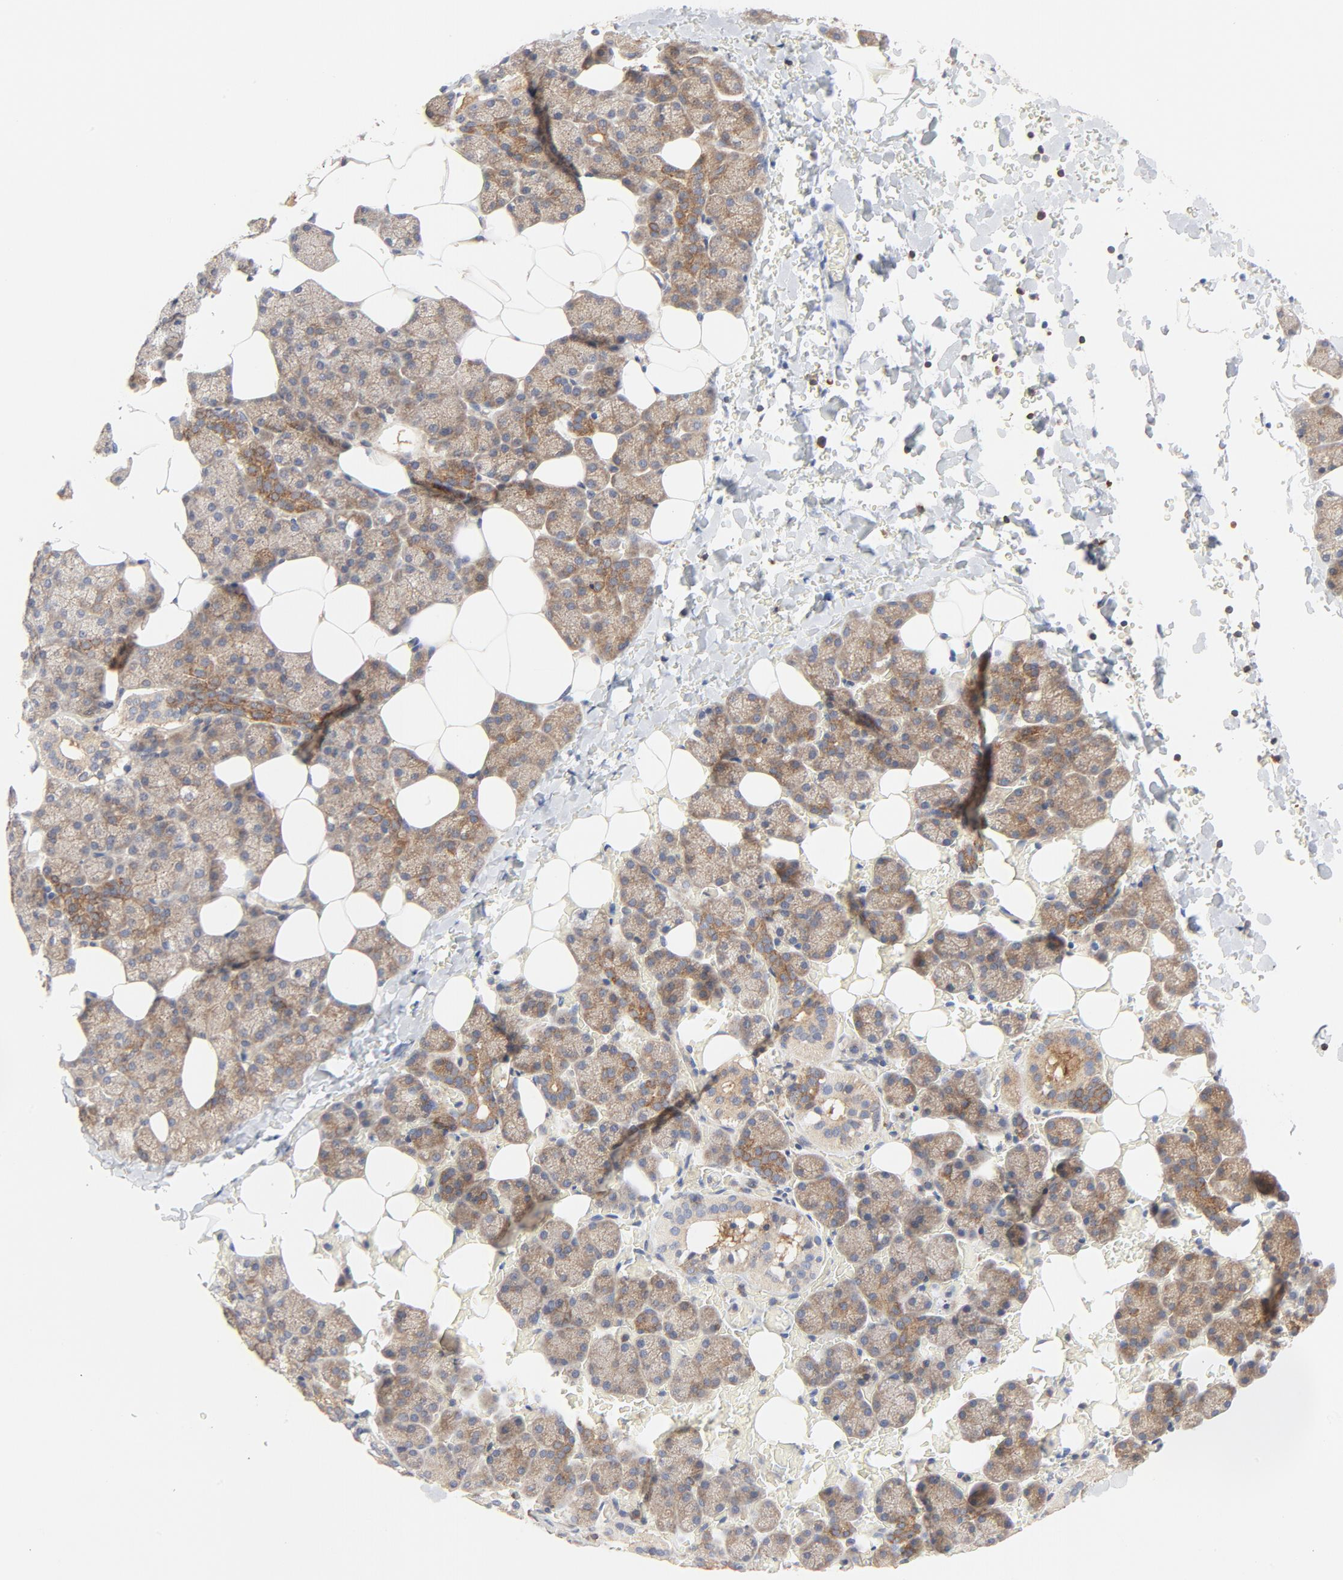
{"staining": {"intensity": "moderate", "quantity": ">75%", "location": "cytoplasmic/membranous"}, "tissue": "salivary gland", "cell_type": "Glandular cells", "image_type": "normal", "snomed": [{"axis": "morphology", "description": "Normal tissue, NOS"}, {"axis": "topography", "description": "Lymph node"}, {"axis": "topography", "description": "Salivary gland"}], "caption": "Protein expression by IHC shows moderate cytoplasmic/membranous staining in approximately >75% of glandular cells in benign salivary gland. (Brightfield microscopy of DAB IHC at high magnification).", "gene": "RABEP1", "patient": {"sex": "male", "age": 8}}